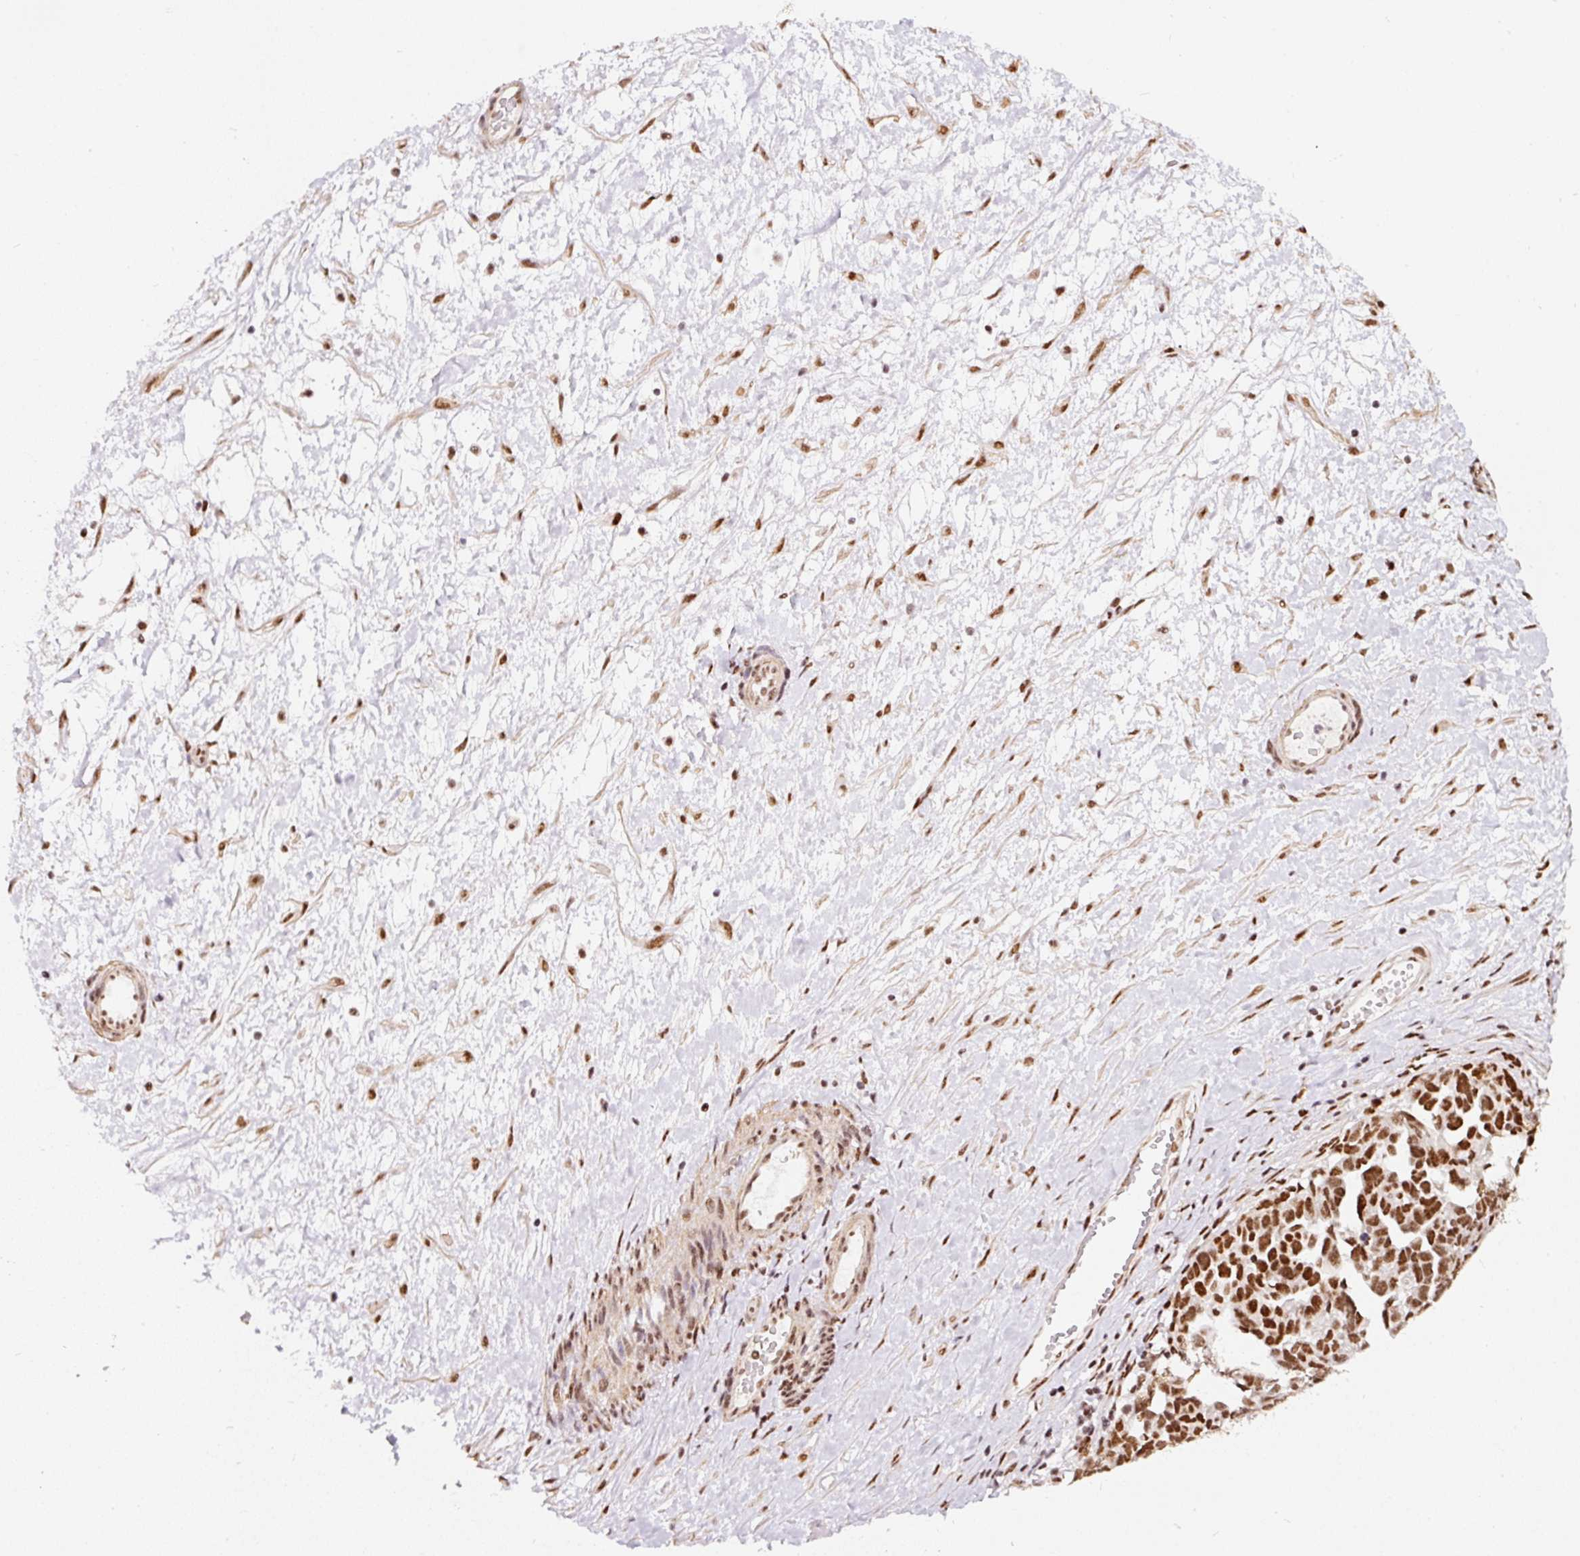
{"staining": {"intensity": "strong", "quantity": ">75%", "location": "nuclear"}, "tissue": "ovarian cancer", "cell_type": "Tumor cells", "image_type": "cancer", "snomed": [{"axis": "morphology", "description": "Cystadenocarcinoma, serous, NOS"}, {"axis": "topography", "description": "Ovary"}], "caption": "High-power microscopy captured an immunohistochemistry micrograph of ovarian cancer, revealing strong nuclear expression in approximately >75% of tumor cells. (DAB (3,3'-diaminobenzidine) IHC, brown staining for protein, blue staining for nuclei).", "gene": "HNRNPC", "patient": {"sex": "female", "age": 54}}